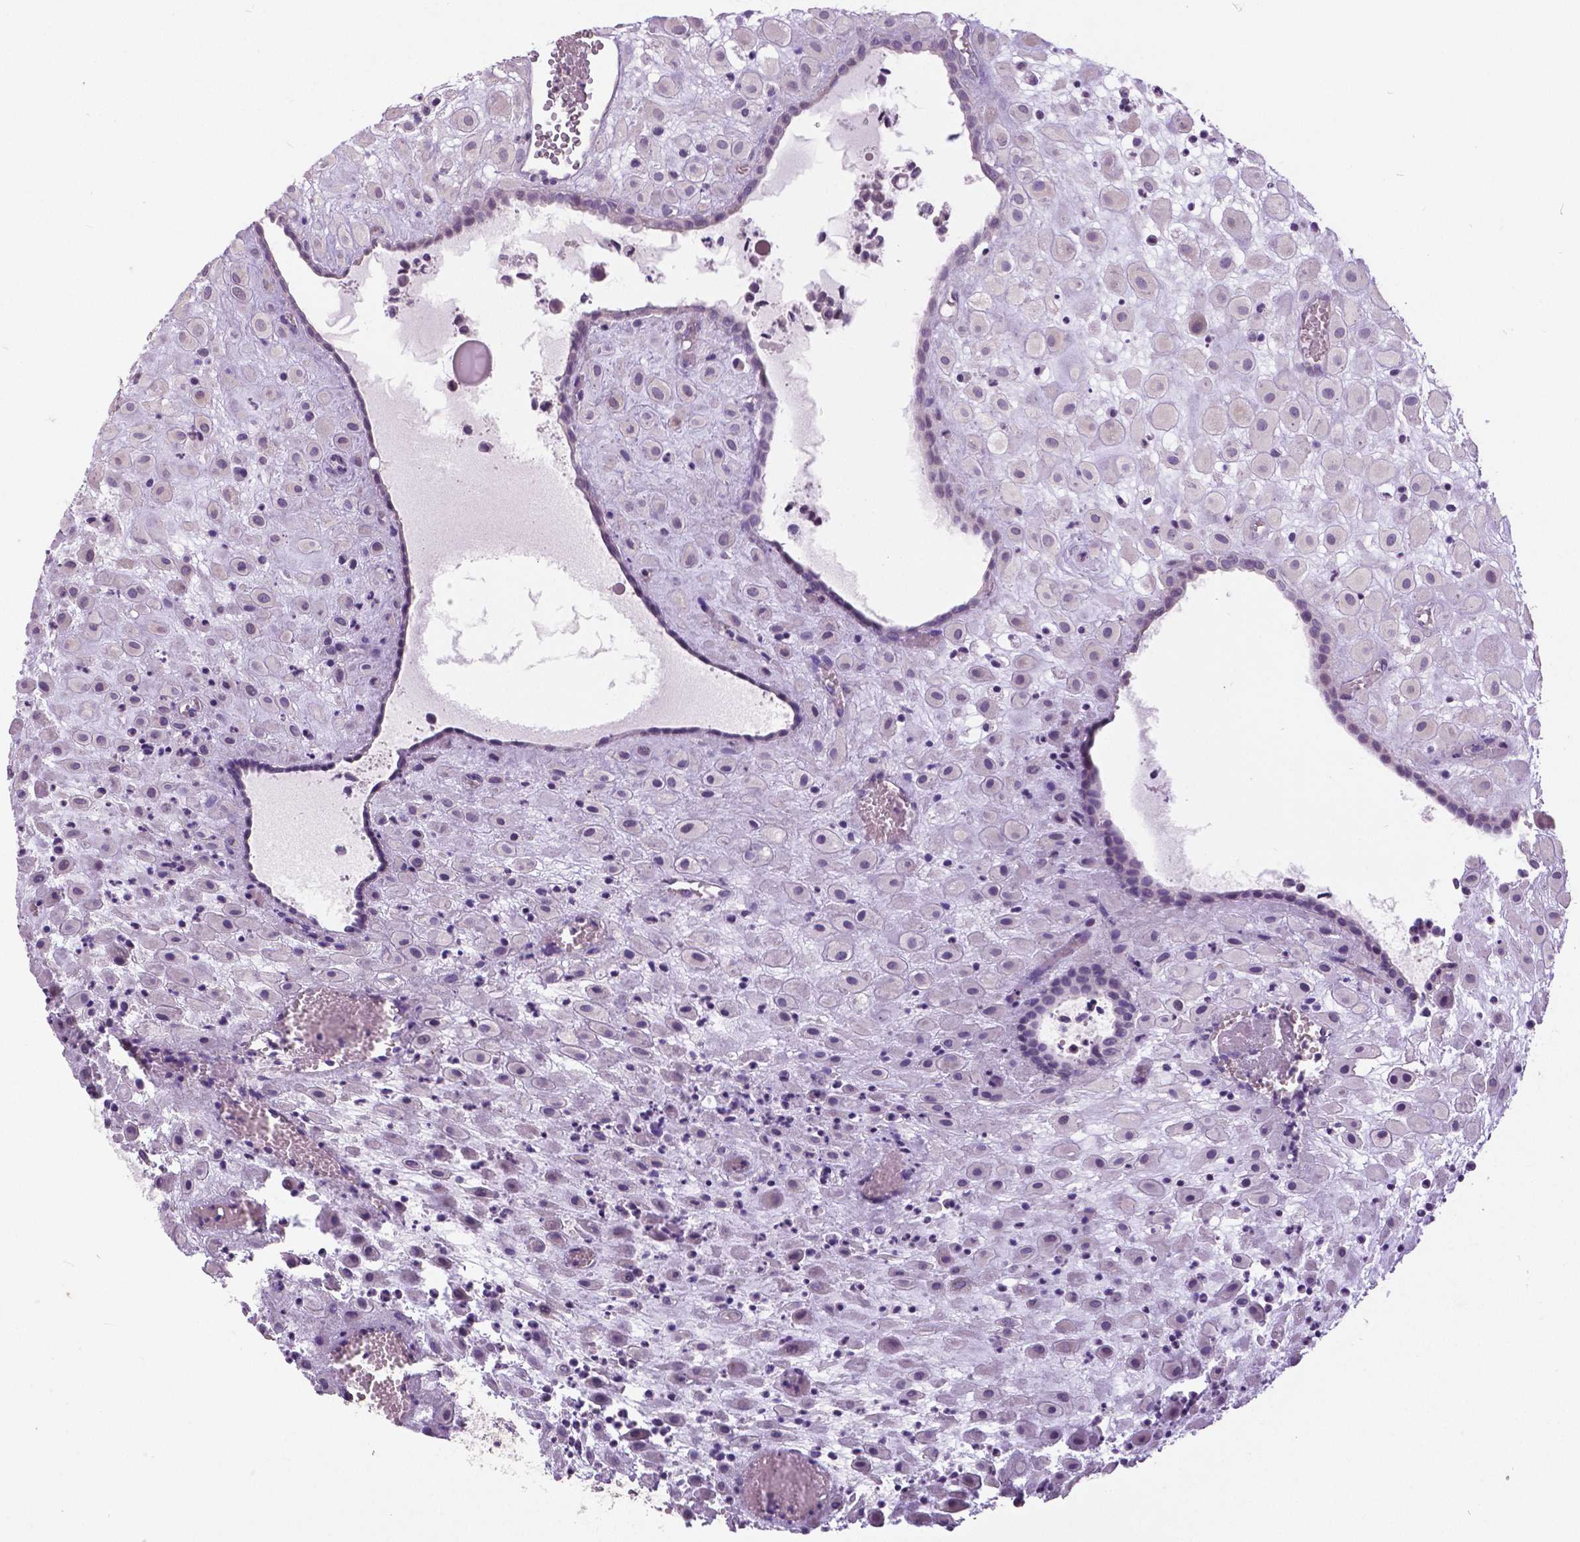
{"staining": {"intensity": "negative", "quantity": "none", "location": "none"}, "tissue": "placenta", "cell_type": "Decidual cells", "image_type": "normal", "snomed": [{"axis": "morphology", "description": "Normal tissue, NOS"}, {"axis": "topography", "description": "Placenta"}], "caption": "The photomicrograph displays no staining of decidual cells in benign placenta. (DAB (3,3'-diaminobenzidine) IHC, high magnification).", "gene": "FOXA1", "patient": {"sex": "female", "age": 24}}